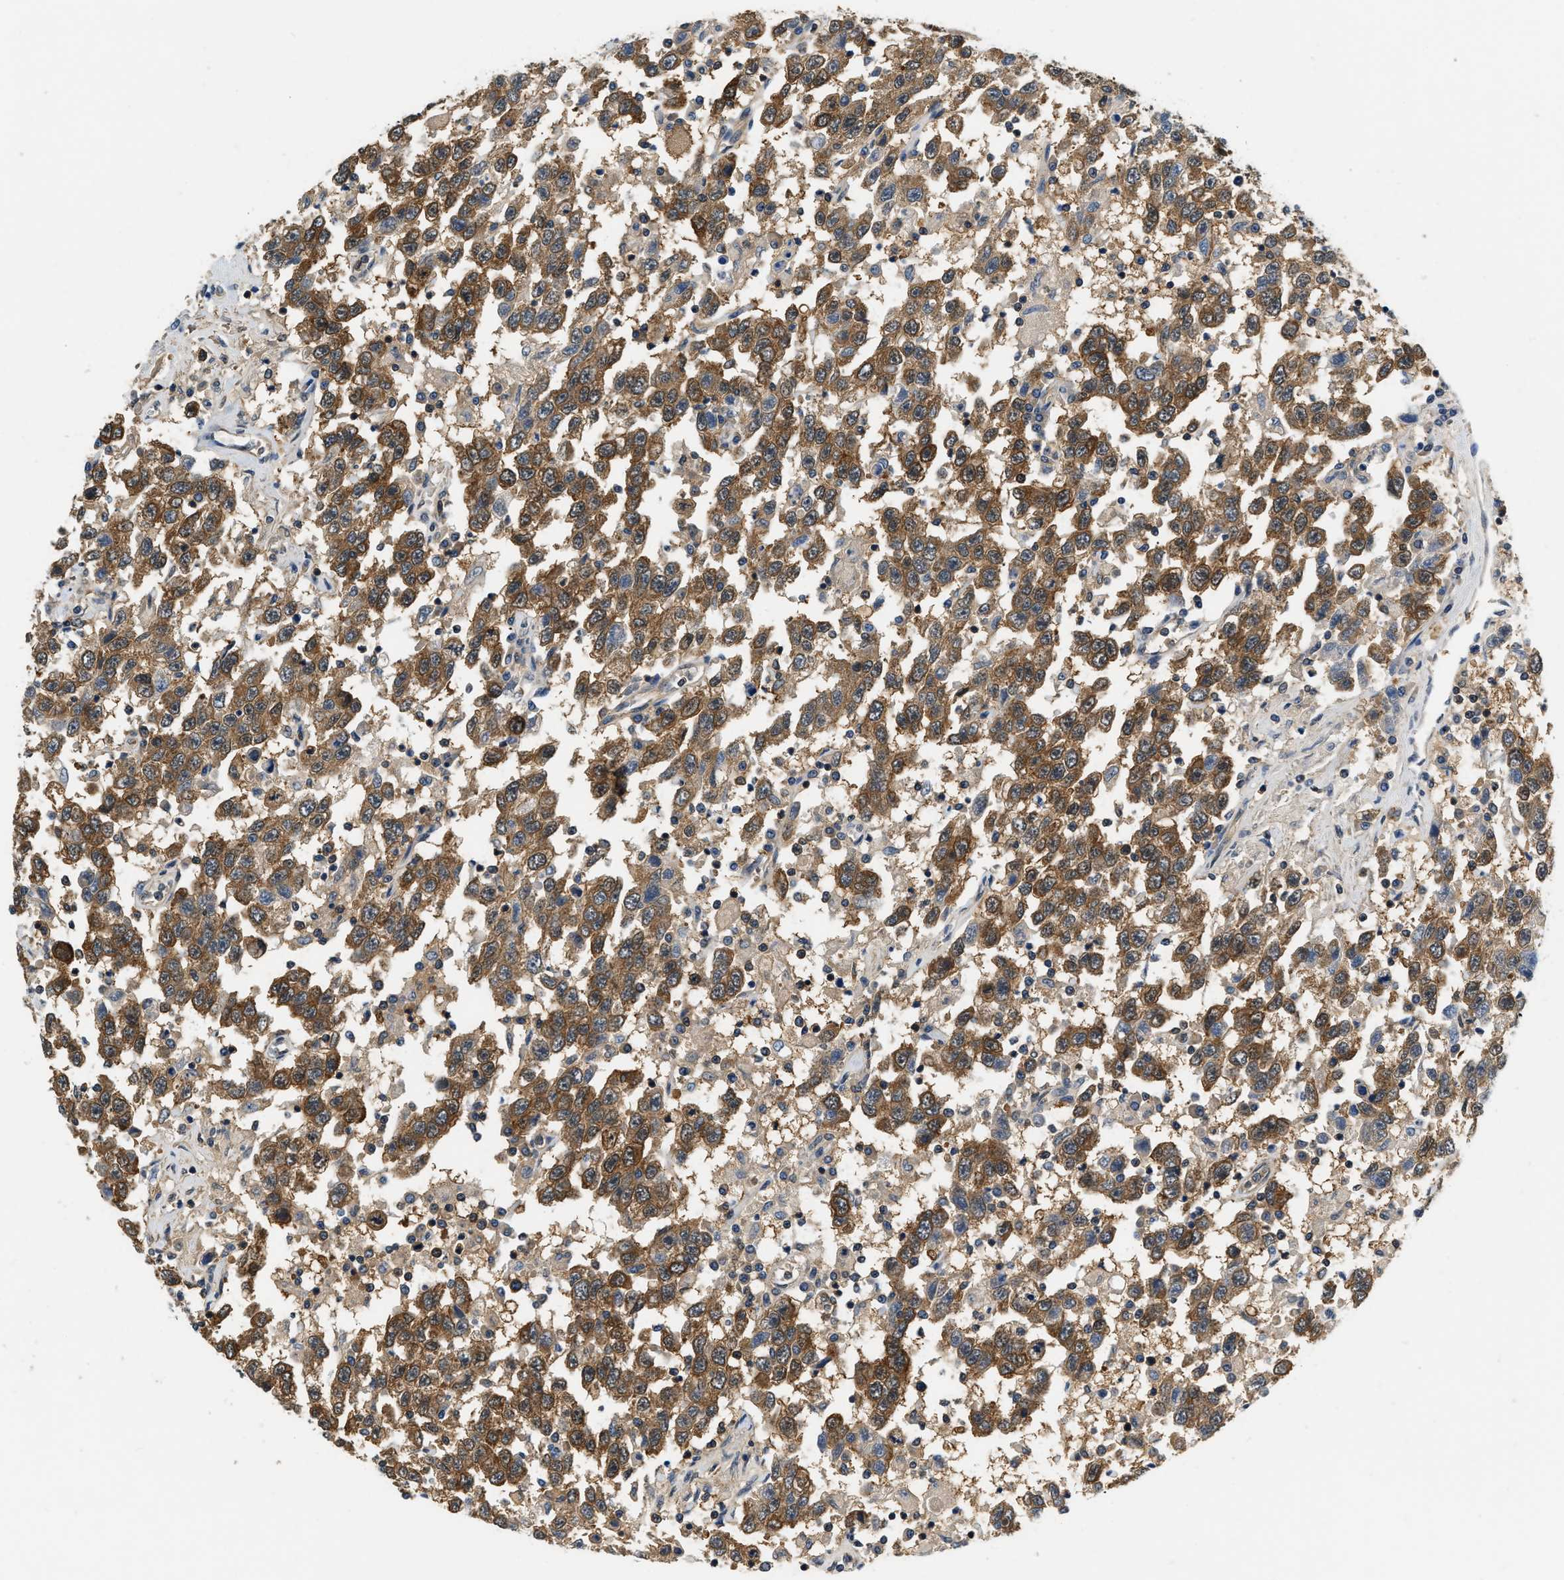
{"staining": {"intensity": "moderate", "quantity": ">75%", "location": "cytoplasmic/membranous"}, "tissue": "testis cancer", "cell_type": "Tumor cells", "image_type": "cancer", "snomed": [{"axis": "morphology", "description": "Seminoma, NOS"}, {"axis": "topography", "description": "Testis"}], "caption": "Immunohistochemical staining of human seminoma (testis) reveals medium levels of moderate cytoplasmic/membranous positivity in approximately >75% of tumor cells.", "gene": "EIF4EBP2", "patient": {"sex": "male", "age": 41}}